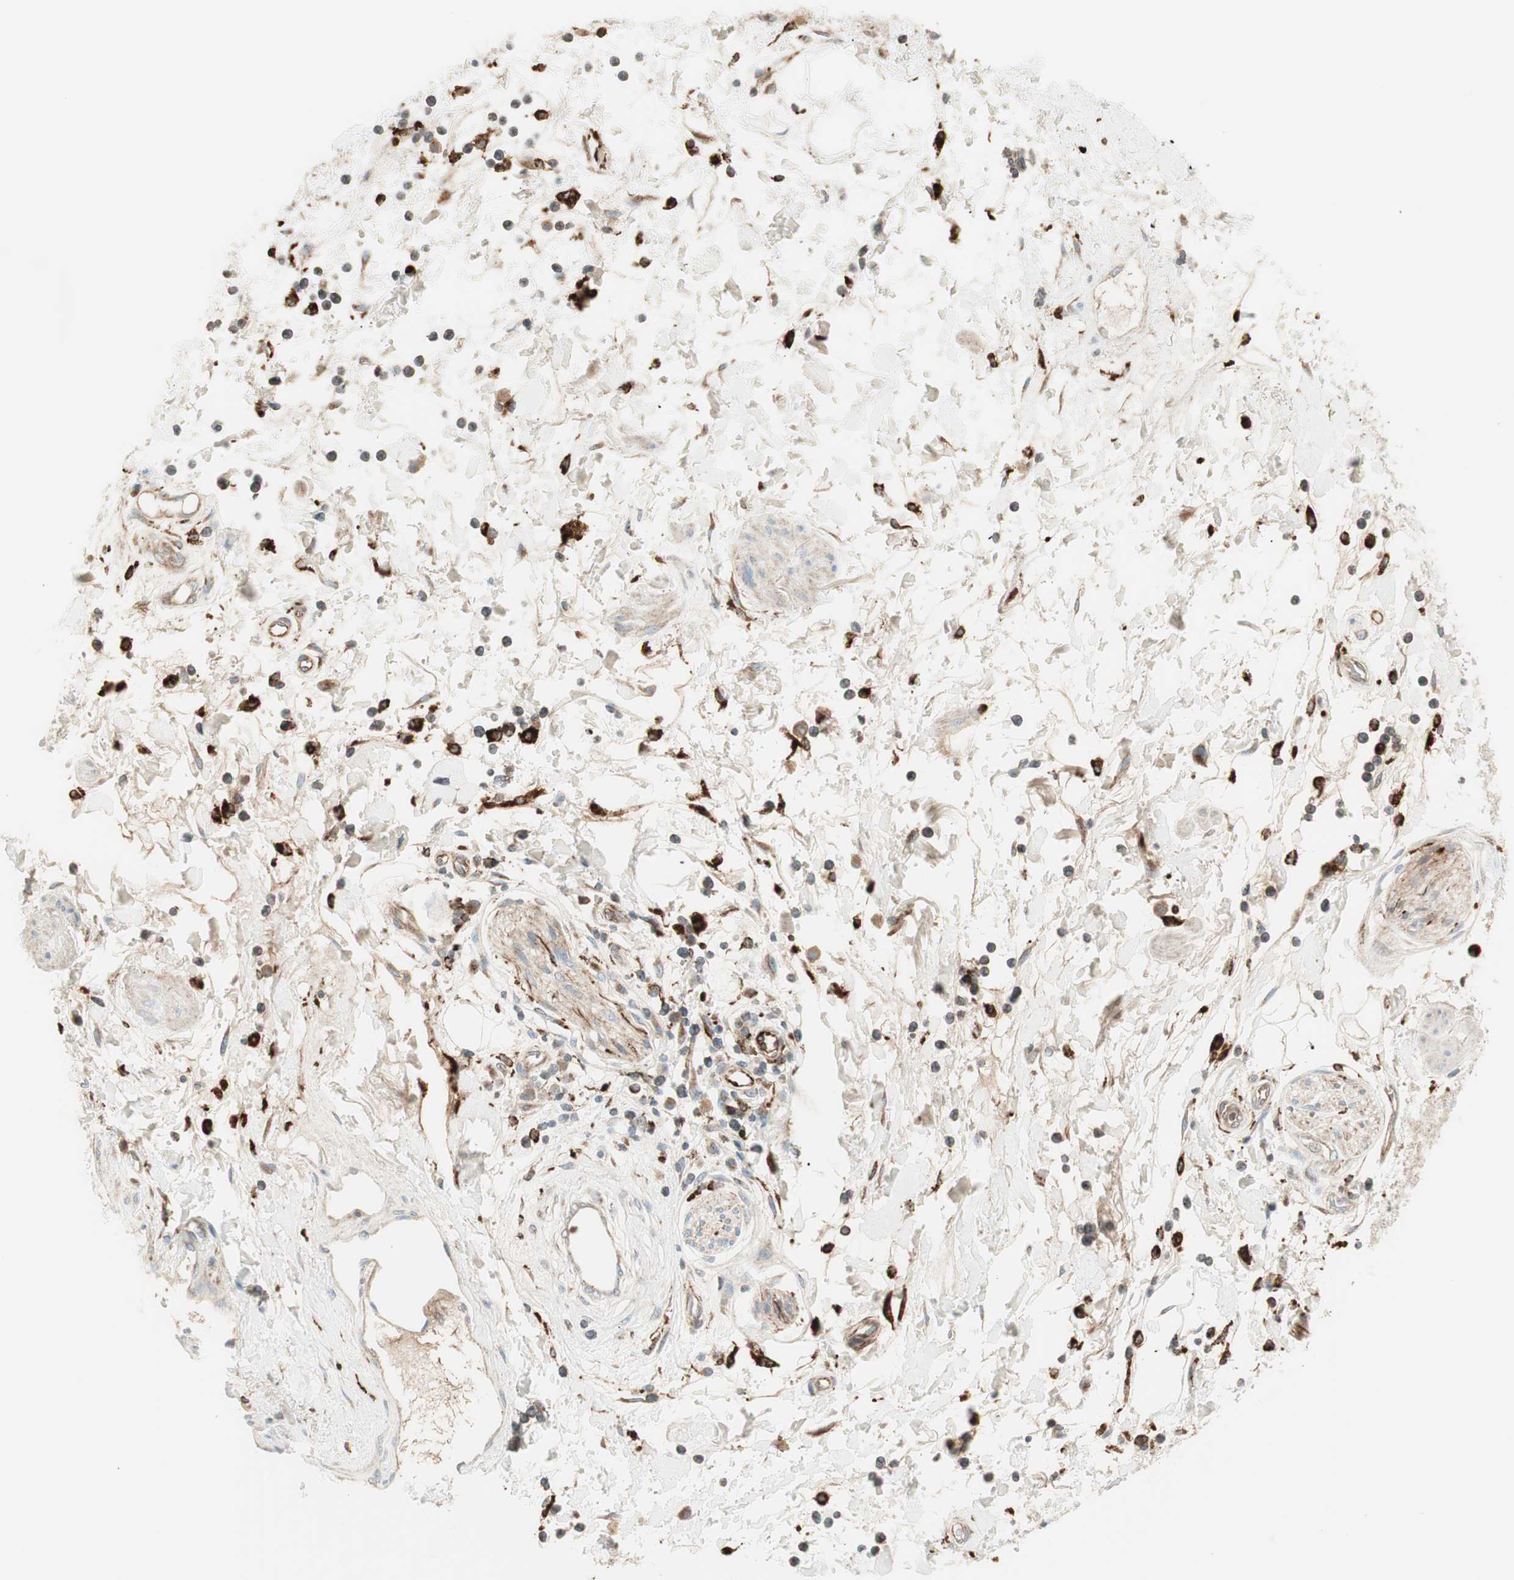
{"staining": {"intensity": "weak", "quantity": "25%-75%", "location": "cytoplasmic/membranous"}, "tissue": "adipose tissue", "cell_type": "Adipocytes", "image_type": "normal", "snomed": [{"axis": "morphology", "description": "Normal tissue, NOS"}, {"axis": "topography", "description": "Soft tissue"}, {"axis": "topography", "description": "Peripheral nerve tissue"}], "caption": "A low amount of weak cytoplasmic/membranous staining is present in approximately 25%-75% of adipocytes in benign adipose tissue.", "gene": "ATP6V1G1", "patient": {"sex": "female", "age": 71}}